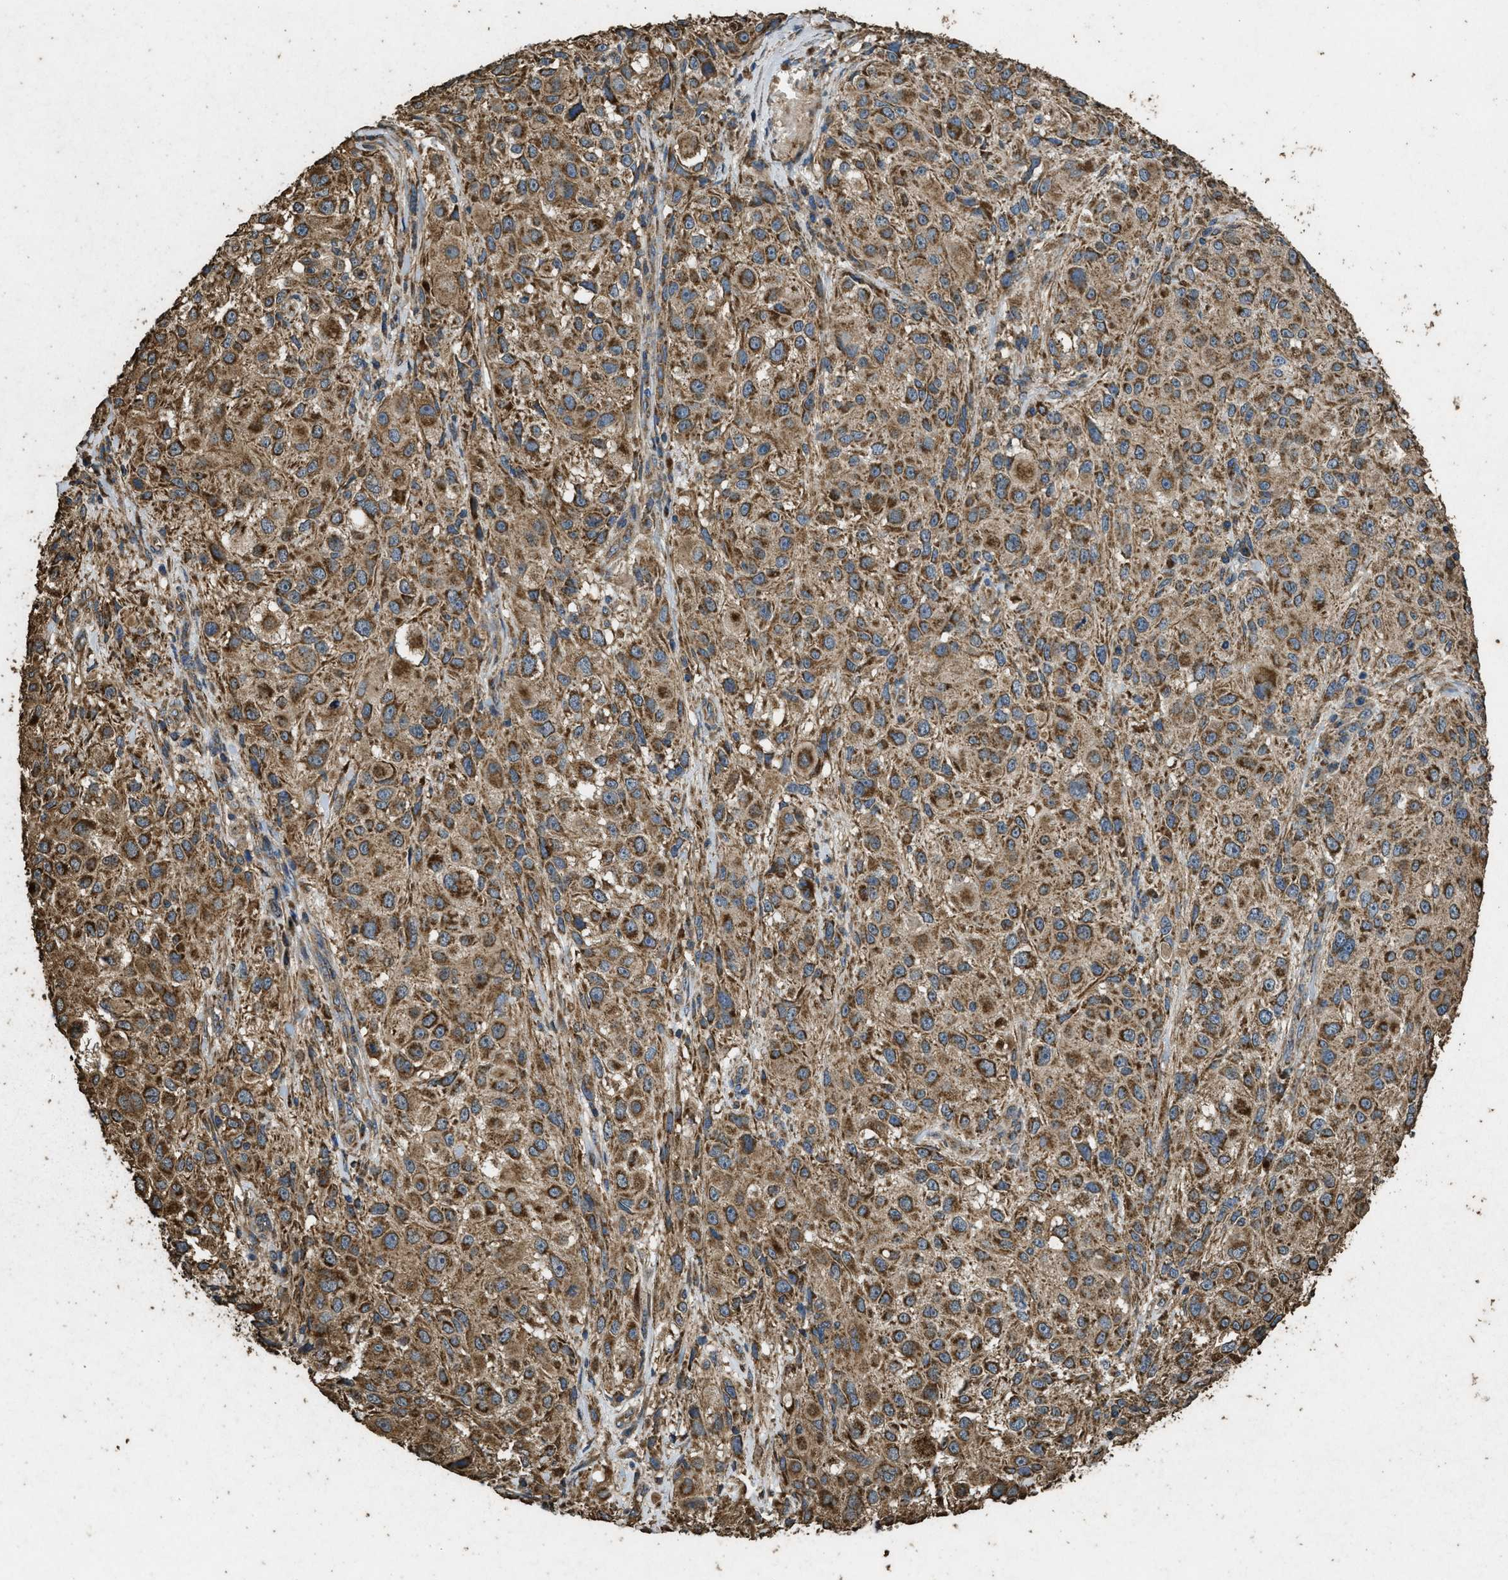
{"staining": {"intensity": "moderate", "quantity": ">75%", "location": "cytoplasmic/membranous"}, "tissue": "melanoma", "cell_type": "Tumor cells", "image_type": "cancer", "snomed": [{"axis": "morphology", "description": "Necrosis, NOS"}, {"axis": "morphology", "description": "Malignant melanoma, NOS"}, {"axis": "topography", "description": "Skin"}], "caption": "This histopathology image shows immunohistochemistry staining of melanoma, with medium moderate cytoplasmic/membranous staining in about >75% of tumor cells.", "gene": "CYRIA", "patient": {"sex": "female", "age": 87}}